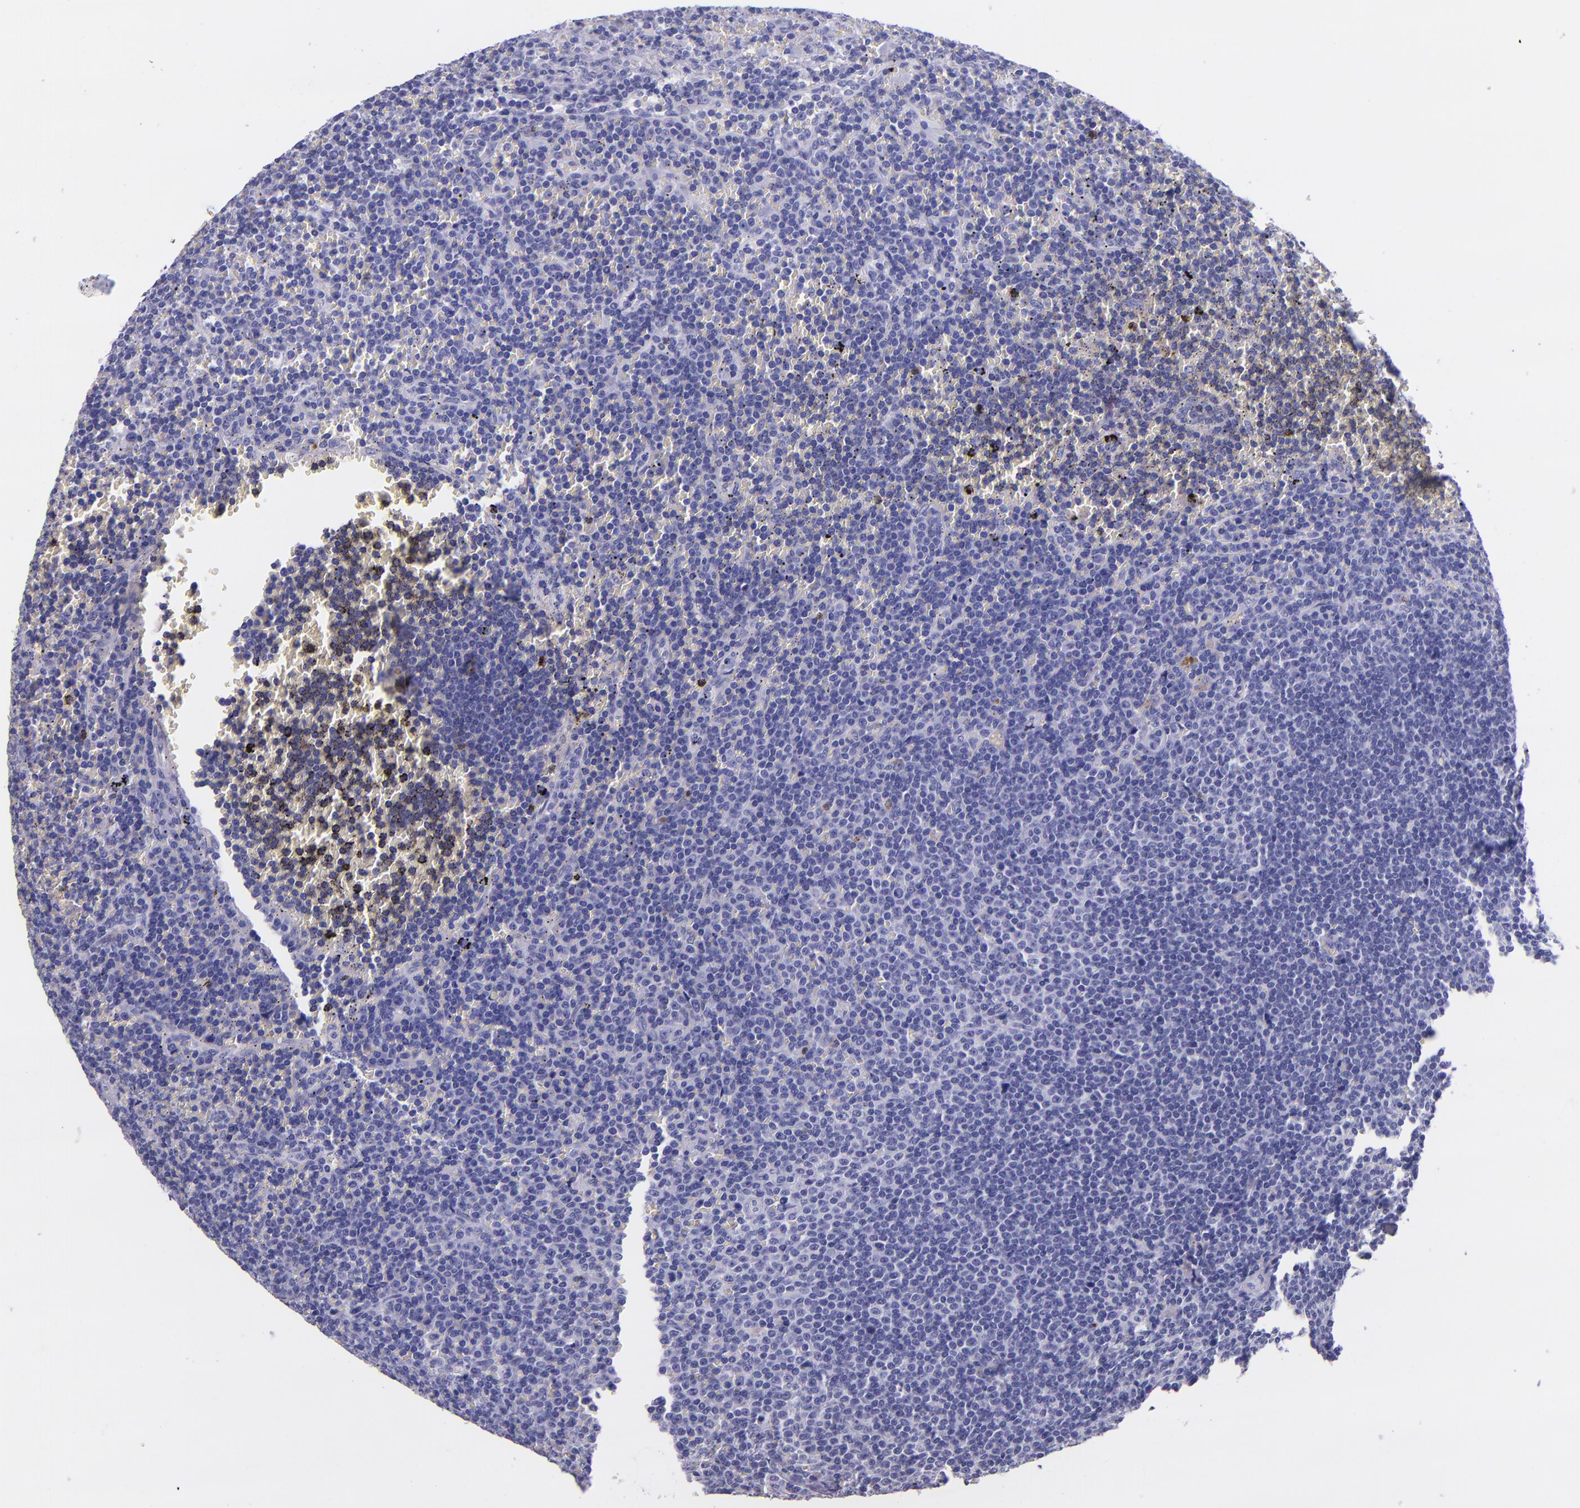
{"staining": {"intensity": "negative", "quantity": "none", "location": "none"}, "tissue": "lymphoma", "cell_type": "Tumor cells", "image_type": "cancer", "snomed": [{"axis": "morphology", "description": "Malignant lymphoma, non-Hodgkin's type, Low grade"}, {"axis": "topography", "description": "Spleen"}], "caption": "An IHC histopathology image of lymphoma is shown. There is no staining in tumor cells of lymphoma.", "gene": "SLPI", "patient": {"sex": "male", "age": 80}}